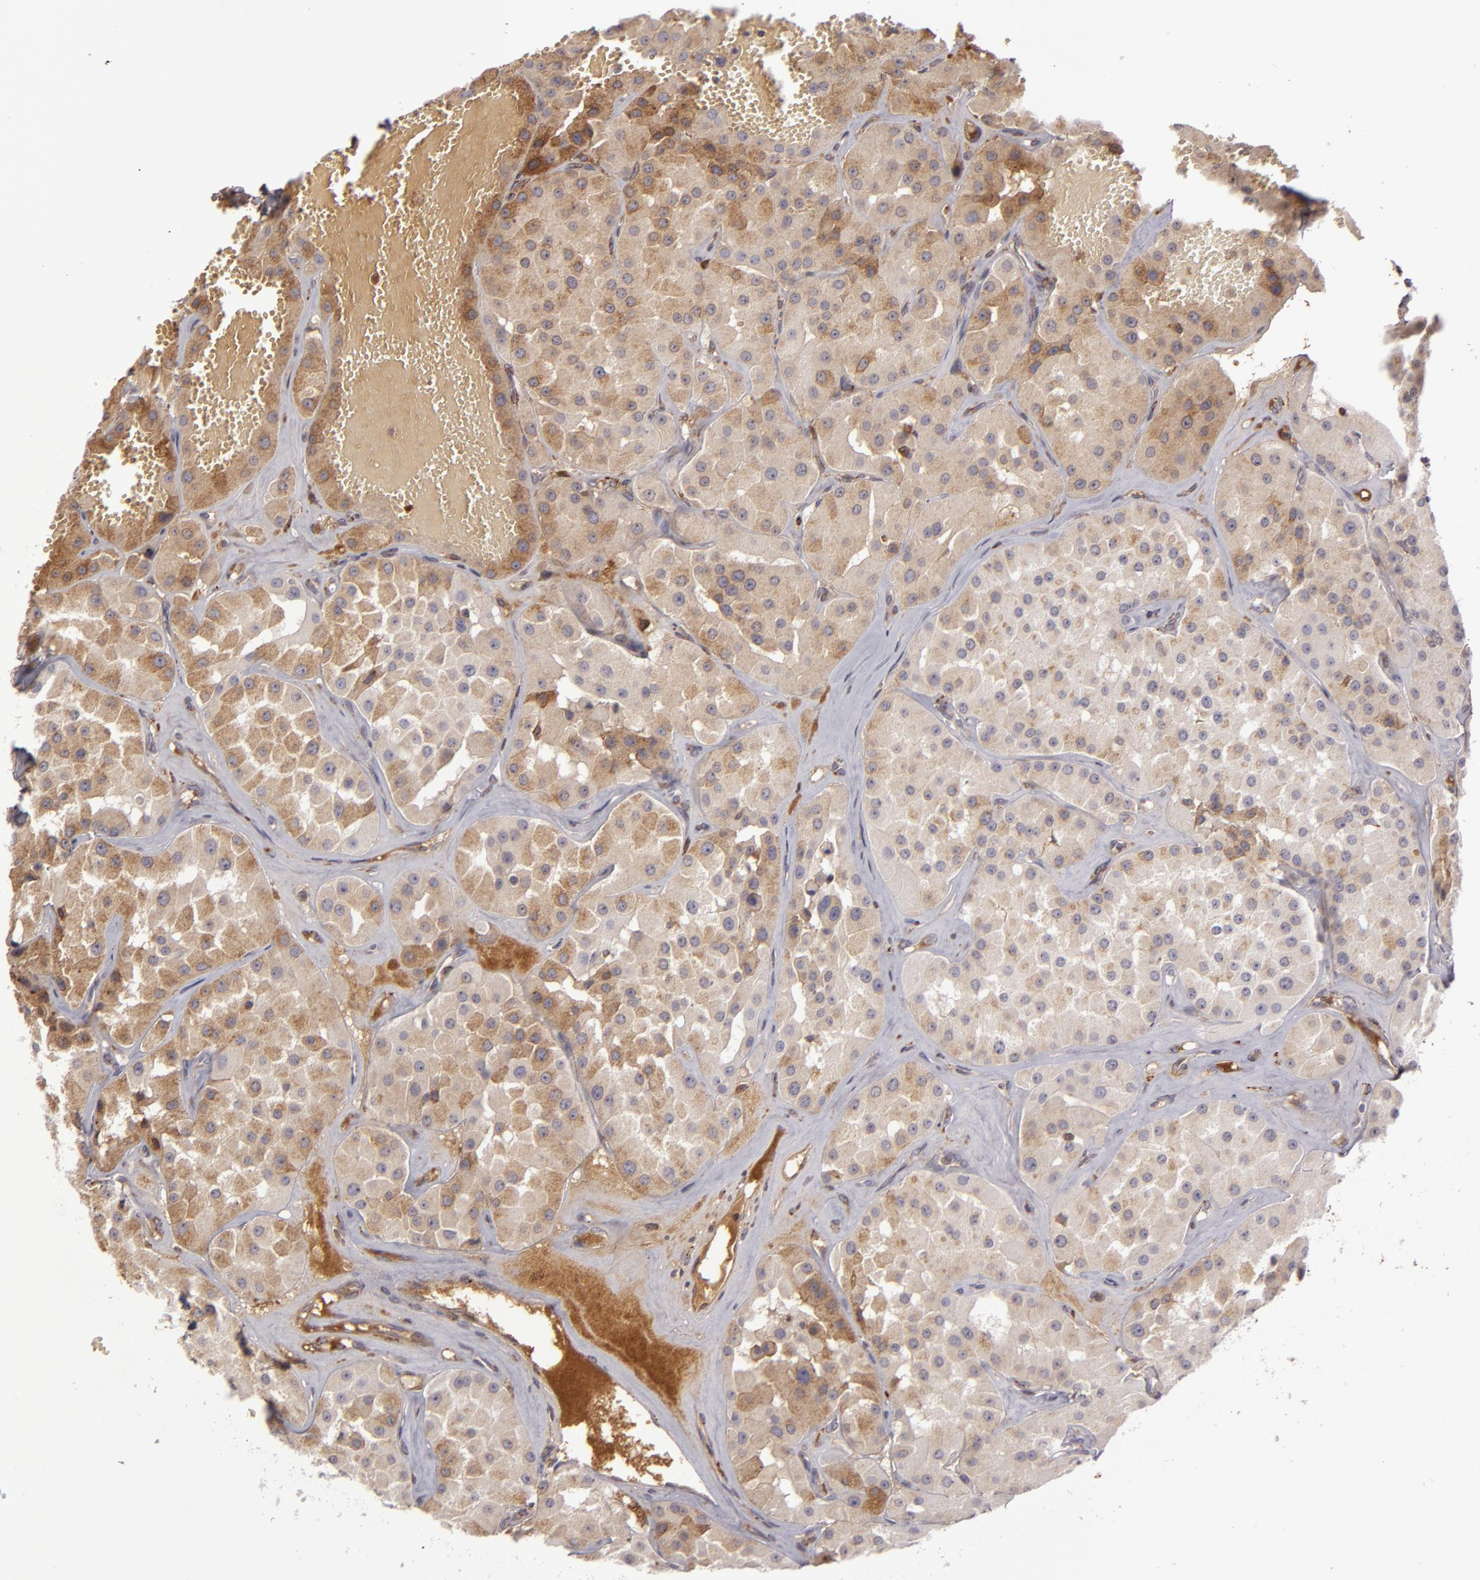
{"staining": {"intensity": "moderate", "quantity": ">75%", "location": "cytoplasmic/membranous"}, "tissue": "renal cancer", "cell_type": "Tumor cells", "image_type": "cancer", "snomed": [{"axis": "morphology", "description": "Adenocarcinoma, uncertain malignant potential"}, {"axis": "topography", "description": "Kidney"}], "caption": "IHC (DAB (3,3'-diaminobenzidine)) staining of renal adenocarcinoma,  uncertain malignant potential displays moderate cytoplasmic/membranous protein positivity in about >75% of tumor cells.", "gene": "CFB", "patient": {"sex": "male", "age": 63}}